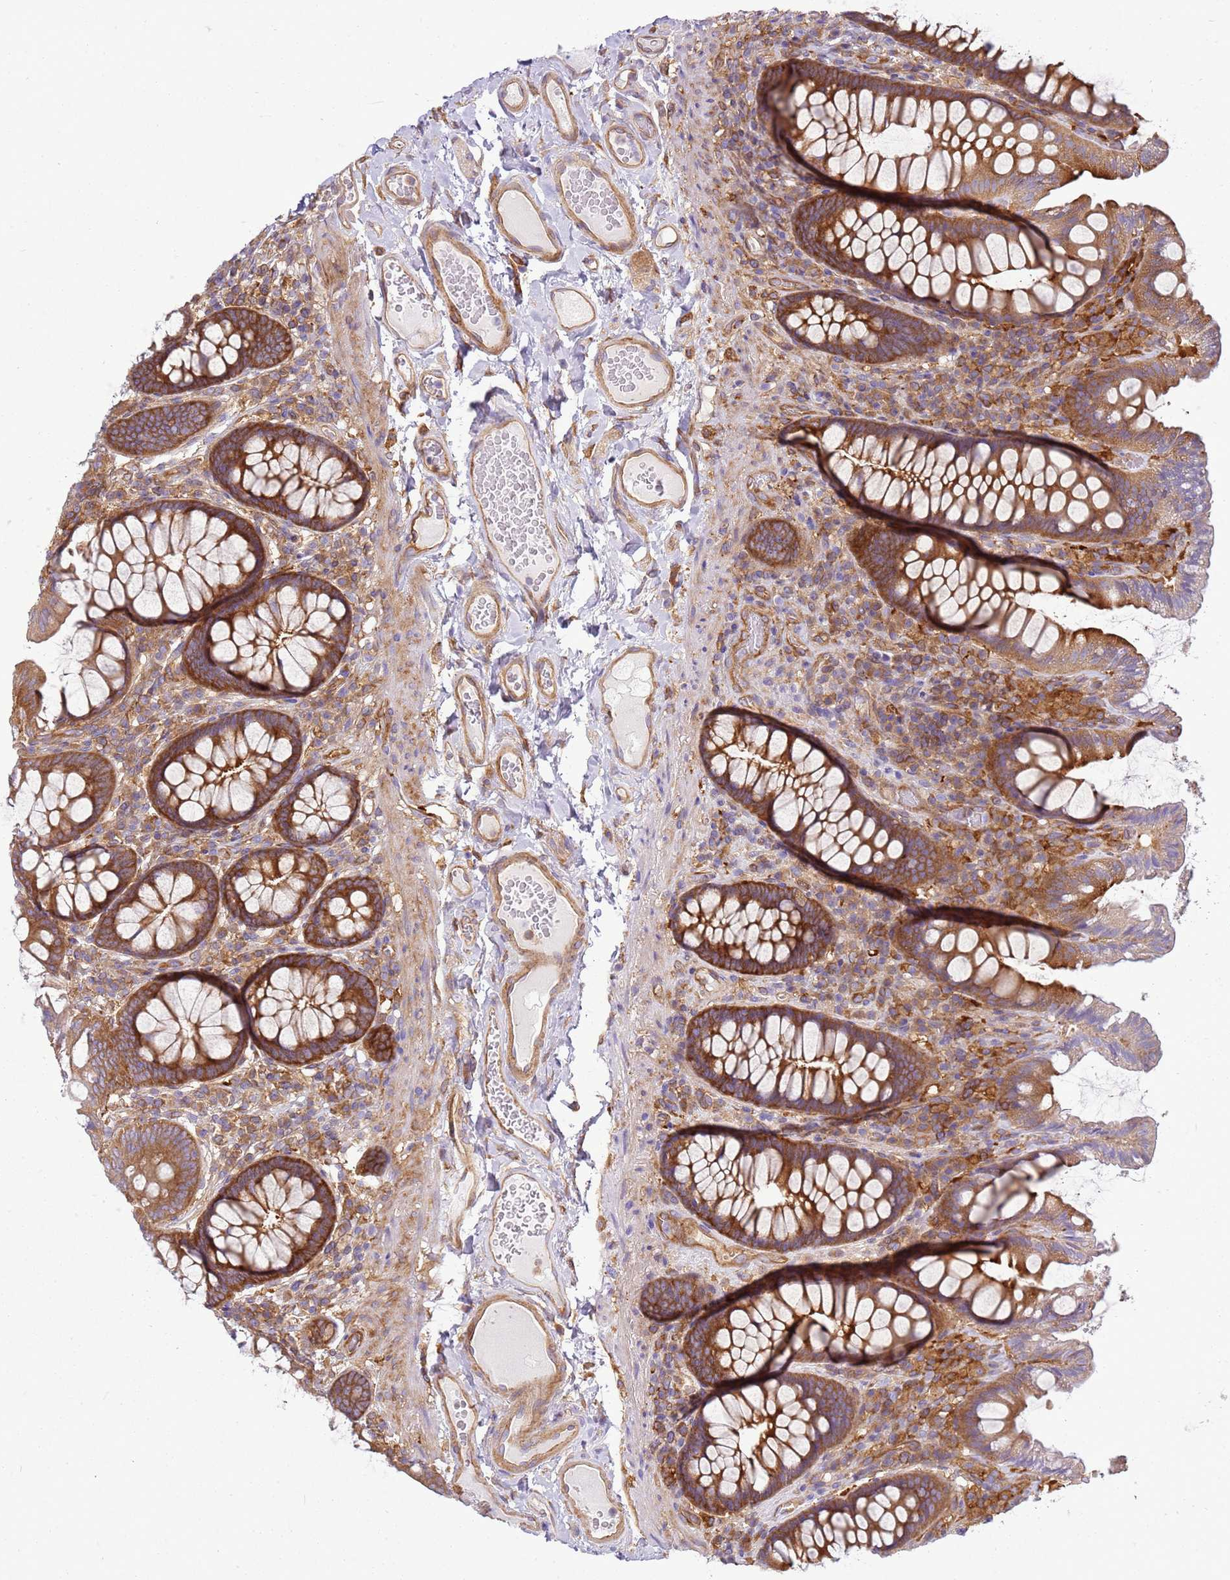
{"staining": {"intensity": "moderate", "quantity": ">75%", "location": "cytoplasmic/membranous"}, "tissue": "colon", "cell_type": "Endothelial cells", "image_type": "normal", "snomed": [{"axis": "morphology", "description": "Normal tissue, NOS"}, {"axis": "topography", "description": "Colon"}], "caption": "Immunohistochemistry (IHC) (DAB (3,3'-diaminobenzidine)) staining of normal human colon demonstrates moderate cytoplasmic/membranous protein positivity in approximately >75% of endothelial cells.", "gene": "SNX21", "patient": {"sex": "male", "age": 84}}